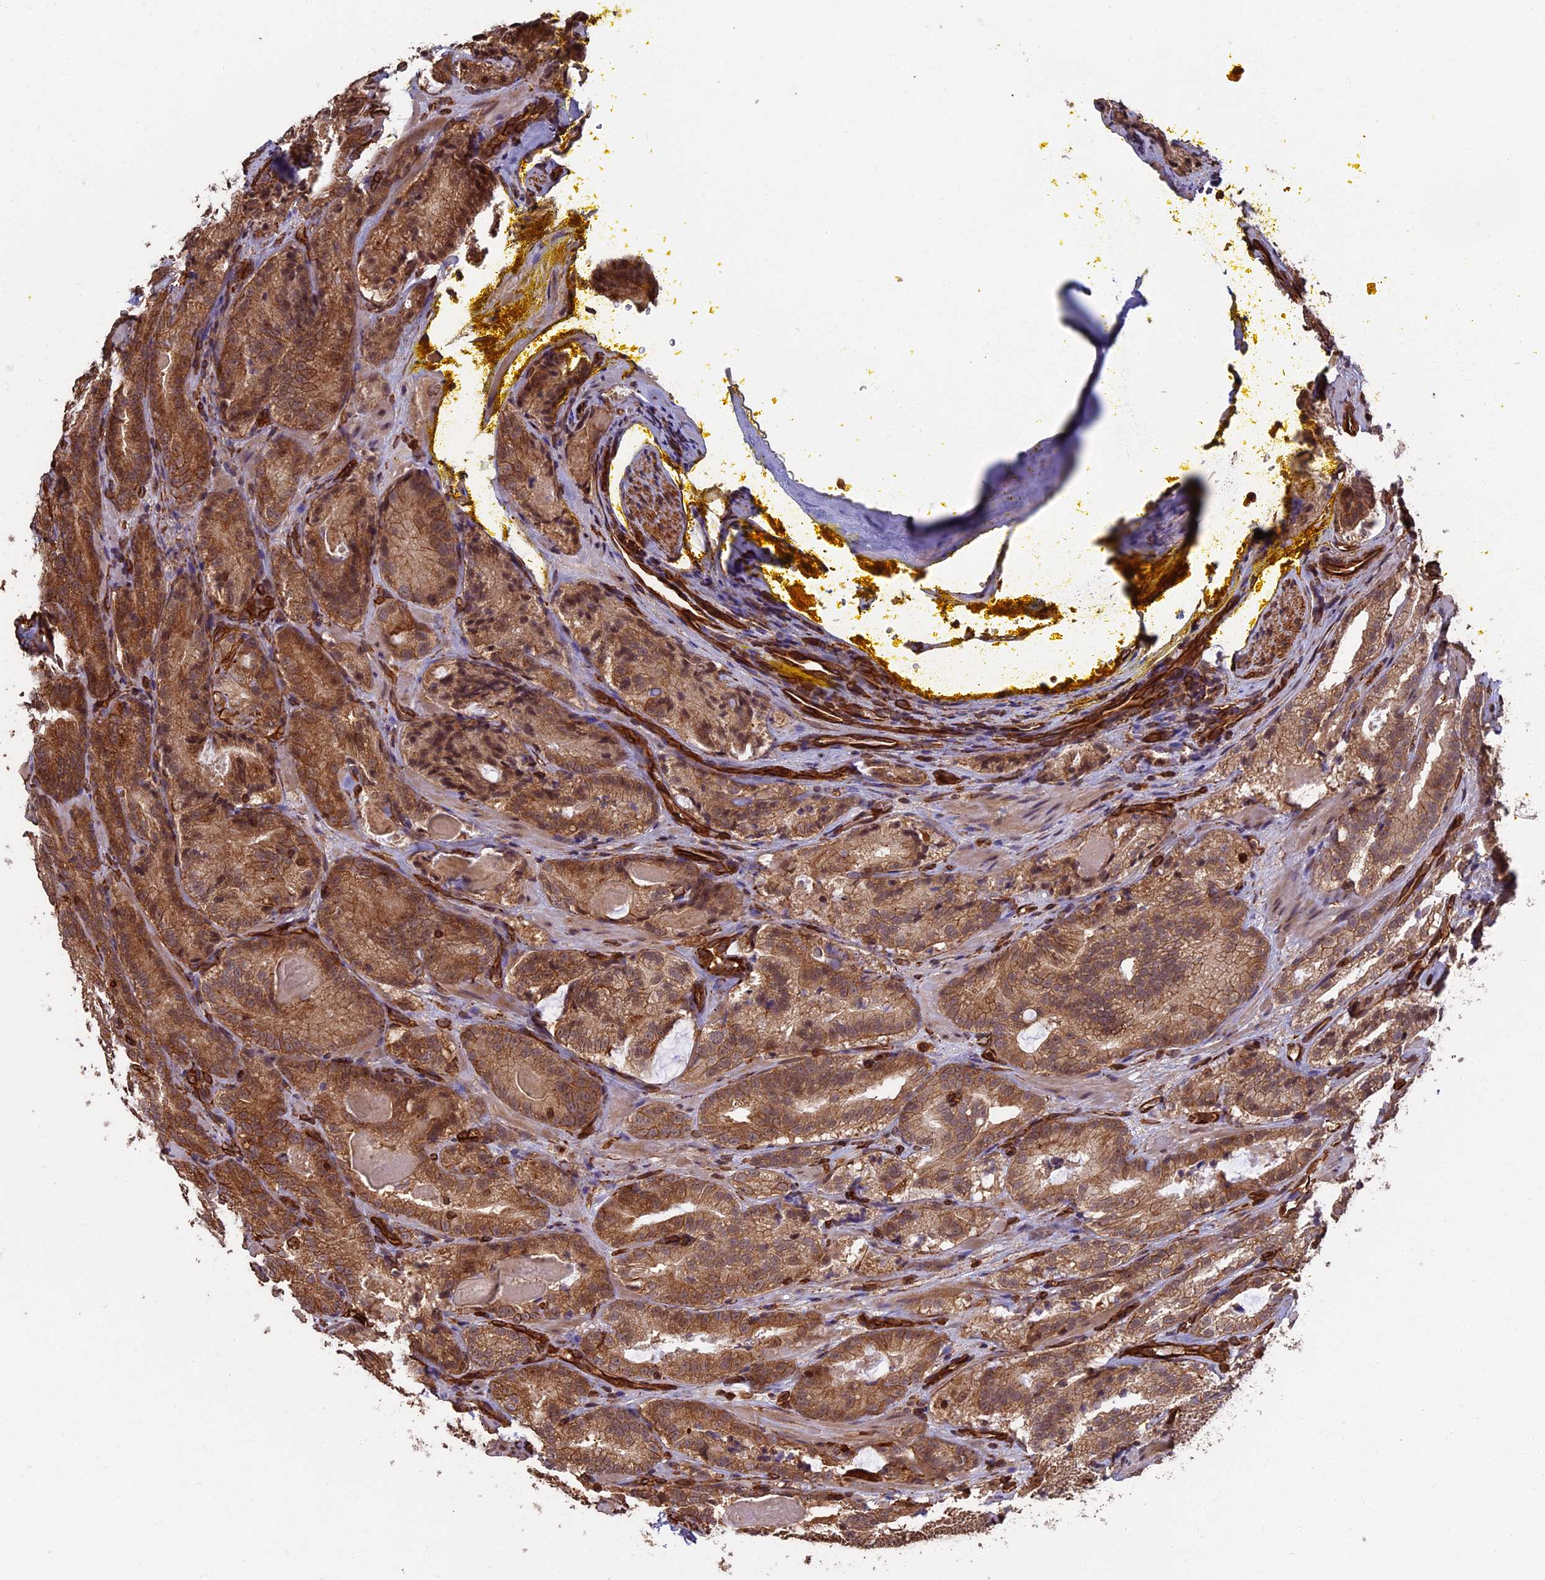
{"staining": {"intensity": "moderate", "quantity": ">75%", "location": "cytoplasmic/membranous"}, "tissue": "prostate cancer", "cell_type": "Tumor cells", "image_type": "cancer", "snomed": [{"axis": "morphology", "description": "Adenocarcinoma, High grade"}, {"axis": "topography", "description": "Prostate"}], "caption": "Adenocarcinoma (high-grade) (prostate) stained with immunohistochemistry shows moderate cytoplasmic/membranous positivity in approximately >75% of tumor cells. (Stains: DAB (3,3'-diaminobenzidine) in brown, nuclei in blue, Microscopy: brightfield microscopy at high magnification).", "gene": "CCDC124", "patient": {"sex": "male", "age": 57}}